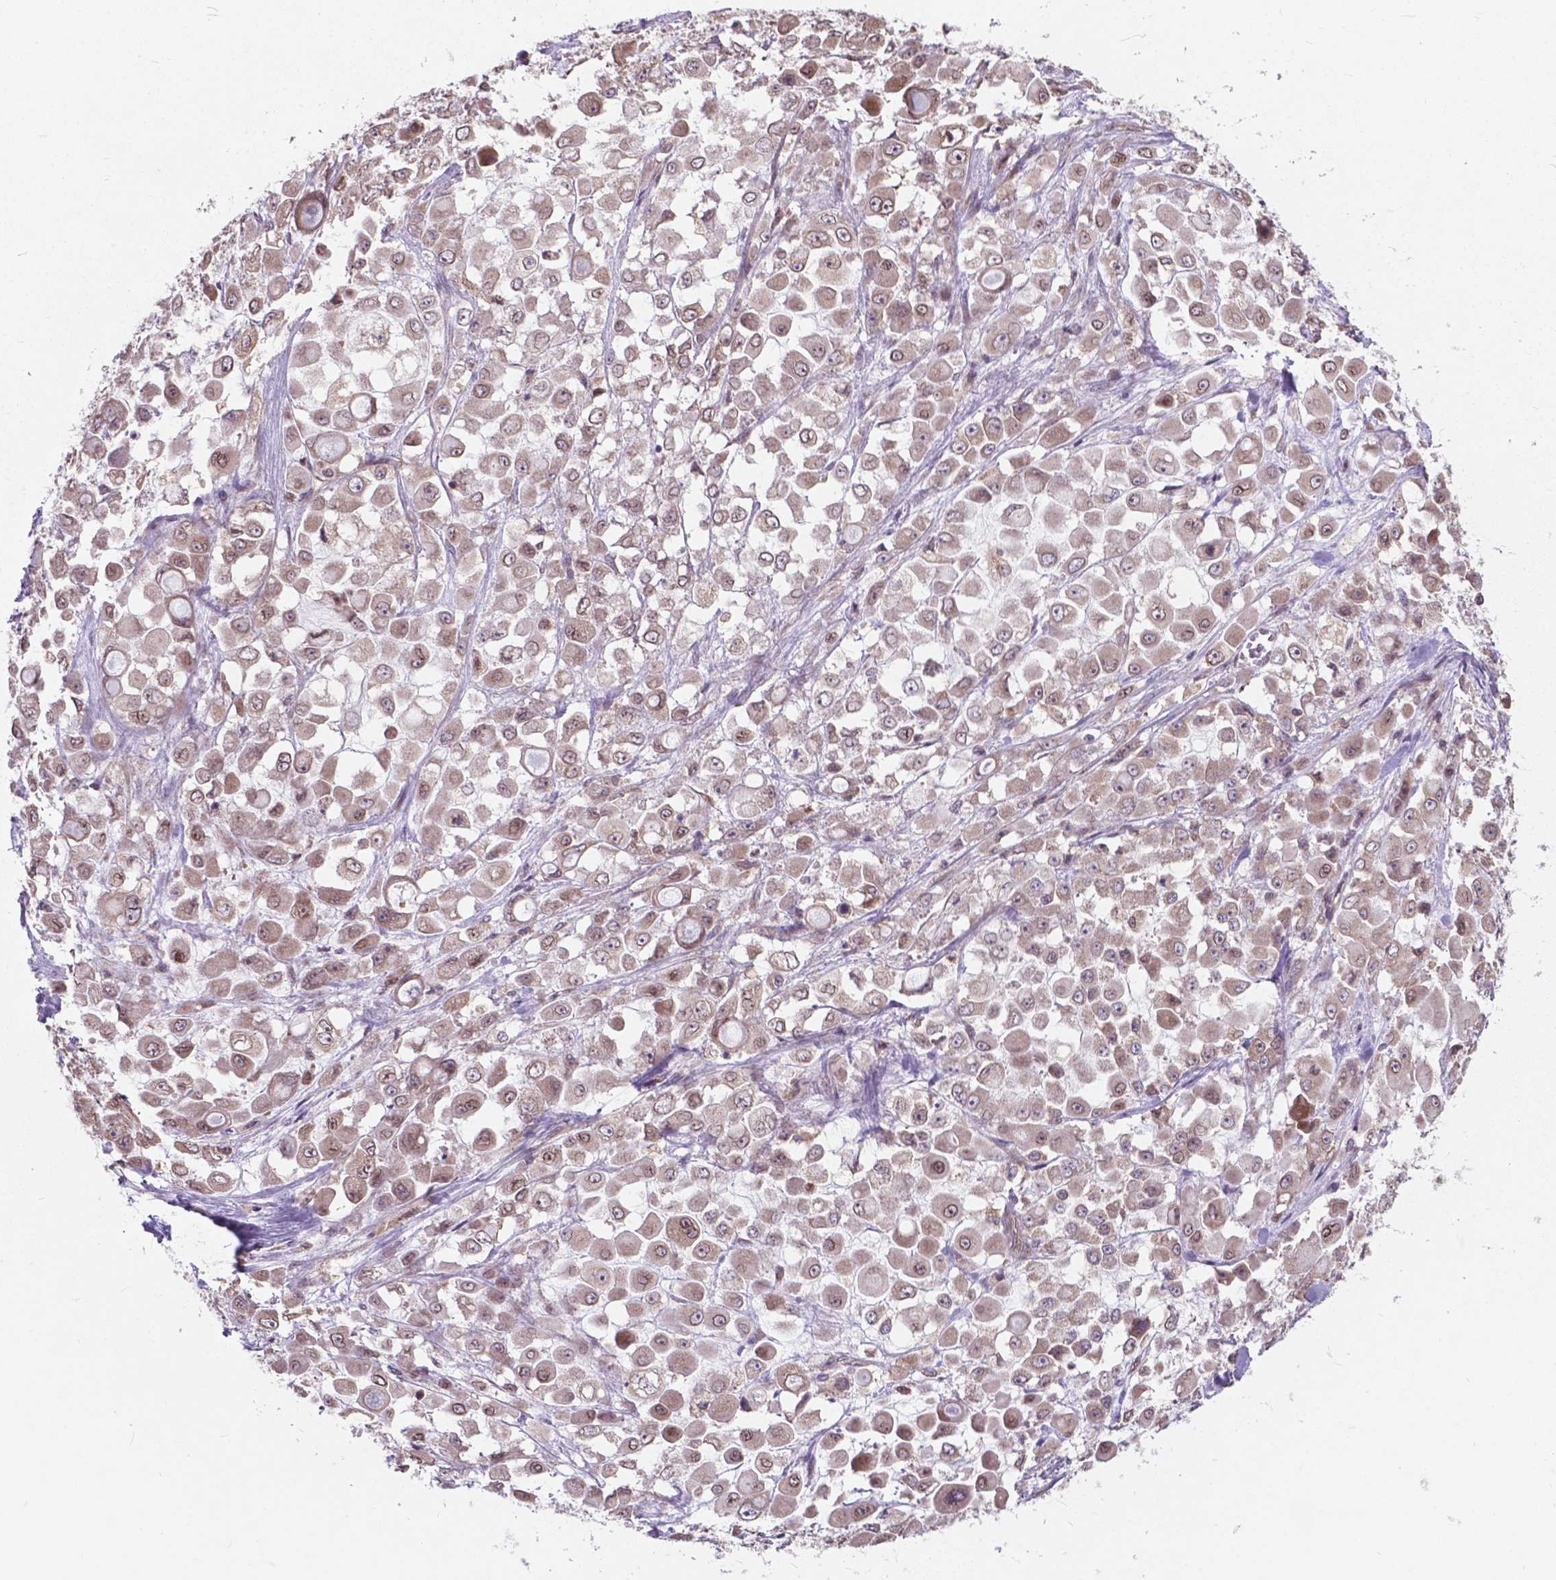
{"staining": {"intensity": "weak", "quantity": ">75%", "location": "cytoplasmic/membranous,nuclear"}, "tissue": "stomach cancer", "cell_type": "Tumor cells", "image_type": "cancer", "snomed": [{"axis": "morphology", "description": "Adenocarcinoma, NOS"}, {"axis": "topography", "description": "Stomach"}], "caption": "Immunohistochemical staining of adenocarcinoma (stomach) demonstrates weak cytoplasmic/membranous and nuclear protein expression in about >75% of tumor cells.", "gene": "MRPL33", "patient": {"sex": "female", "age": 76}}